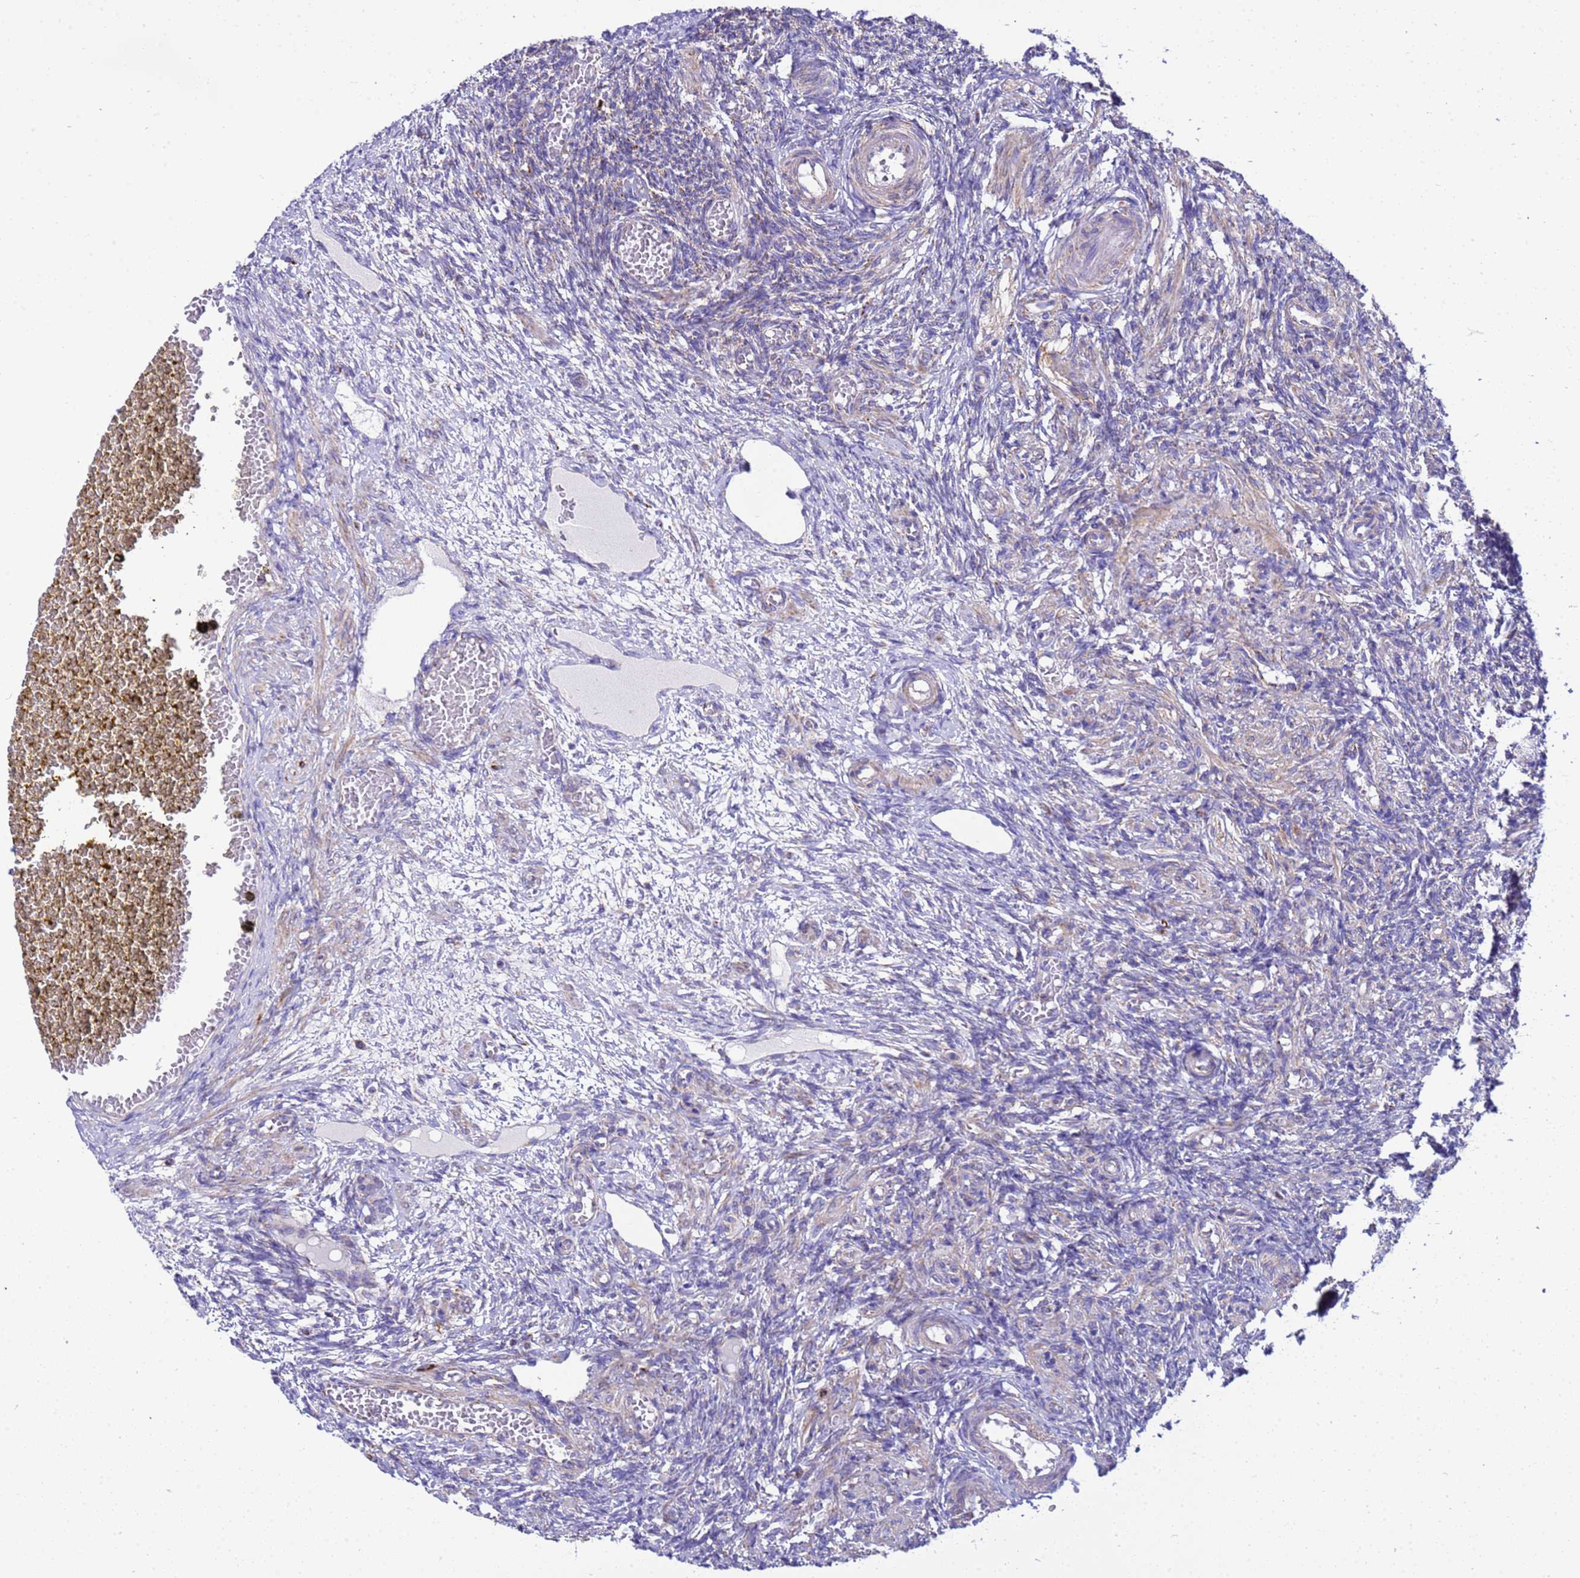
{"staining": {"intensity": "negative", "quantity": "none", "location": "none"}, "tissue": "ovary", "cell_type": "Ovarian stroma cells", "image_type": "normal", "snomed": [{"axis": "morphology", "description": "Normal tissue, NOS"}, {"axis": "topography", "description": "Ovary"}], "caption": "Immunohistochemistry photomicrograph of normal ovary: ovary stained with DAB demonstrates no significant protein expression in ovarian stroma cells.", "gene": "RNF165", "patient": {"sex": "female", "age": 27}}